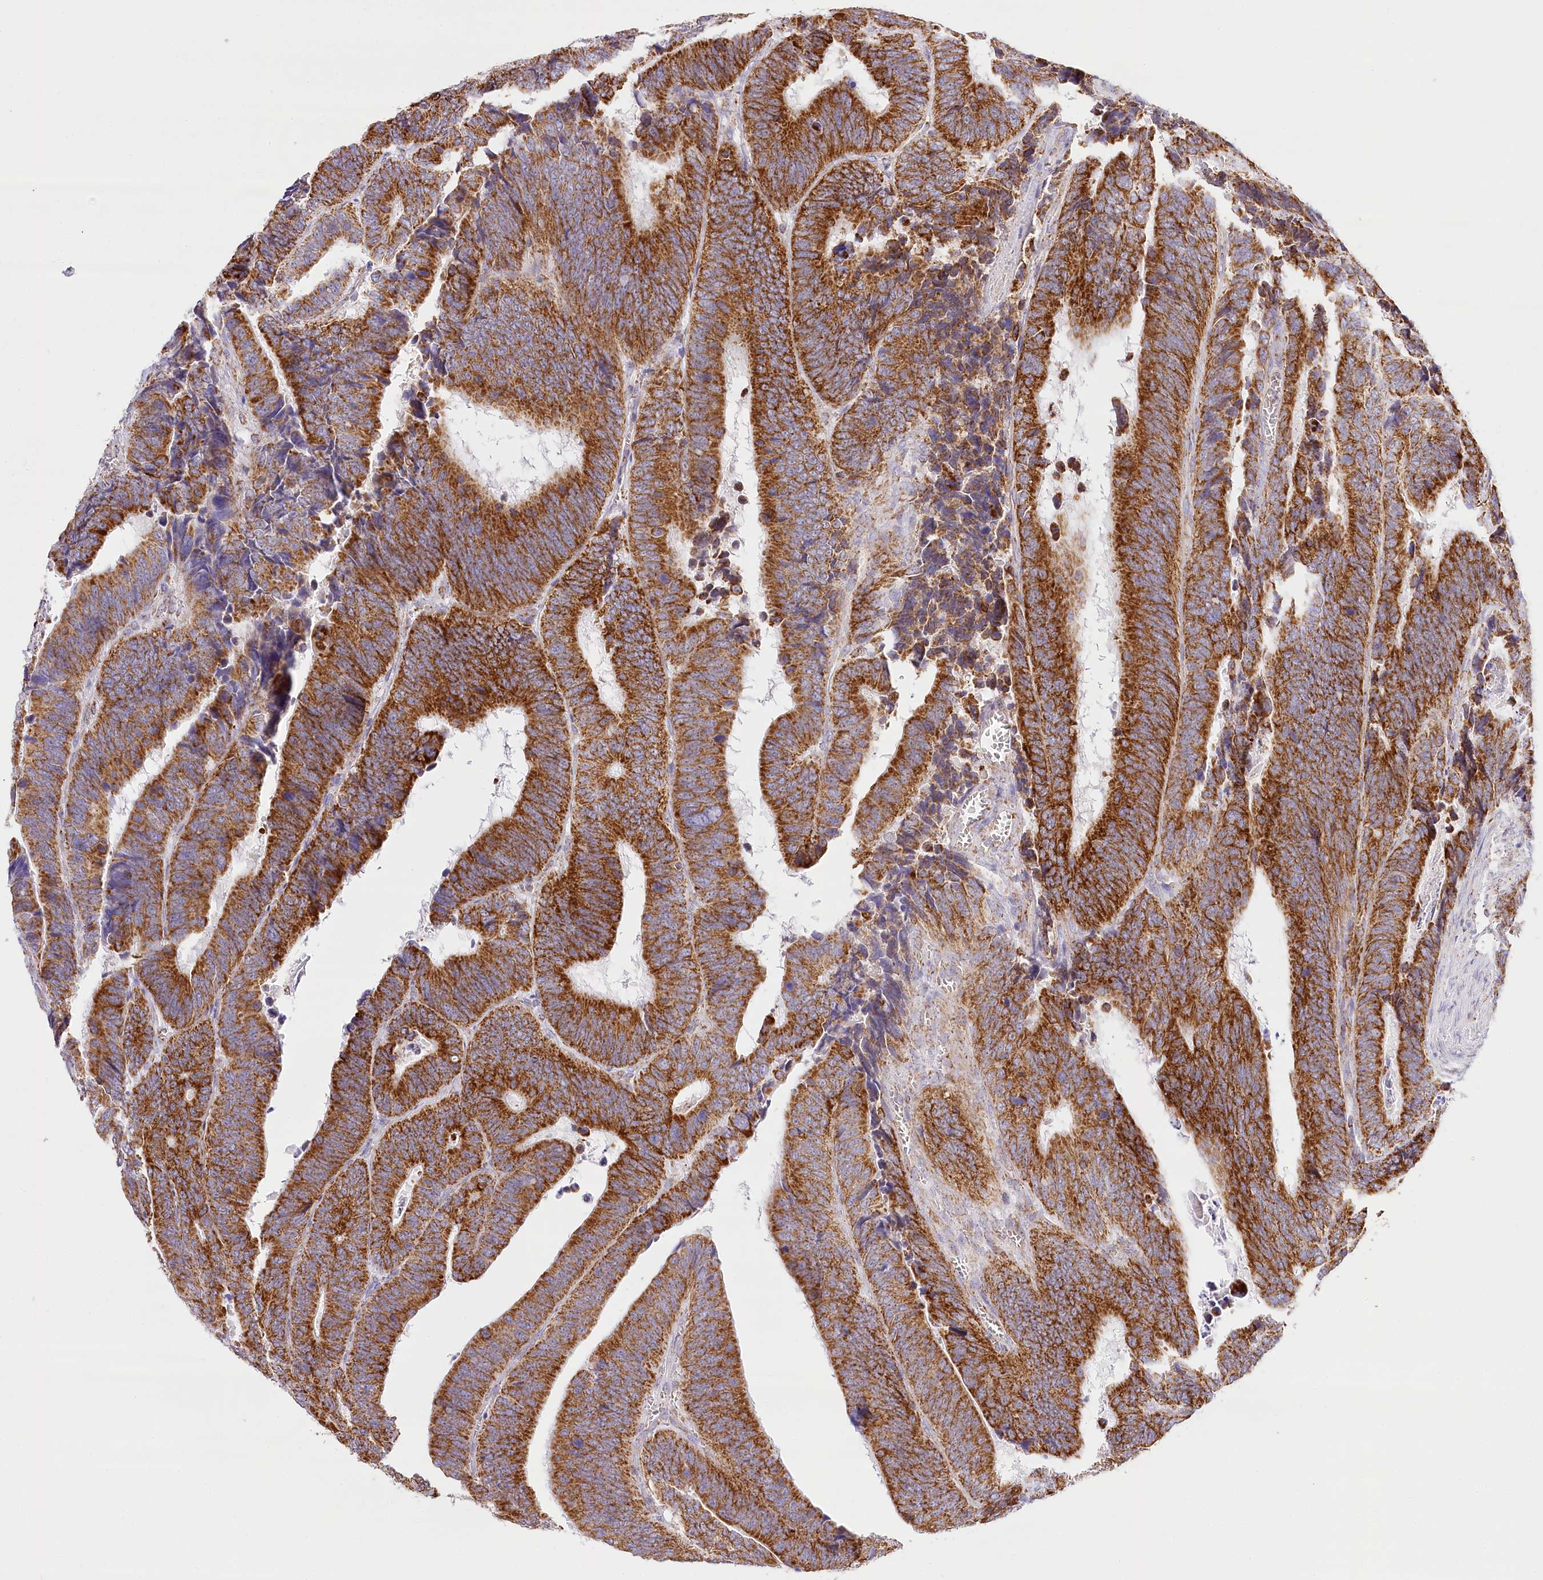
{"staining": {"intensity": "strong", "quantity": ">75%", "location": "cytoplasmic/membranous"}, "tissue": "colorectal cancer", "cell_type": "Tumor cells", "image_type": "cancer", "snomed": [{"axis": "morphology", "description": "Adenocarcinoma, NOS"}, {"axis": "topography", "description": "Colon"}], "caption": "Brown immunohistochemical staining in human colorectal cancer (adenocarcinoma) shows strong cytoplasmic/membranous positivity in about >75% of tumor cells. Nuclei are stained in blue.", "gene": "LSS", "patient": {"sex": "male", "age": 72}}